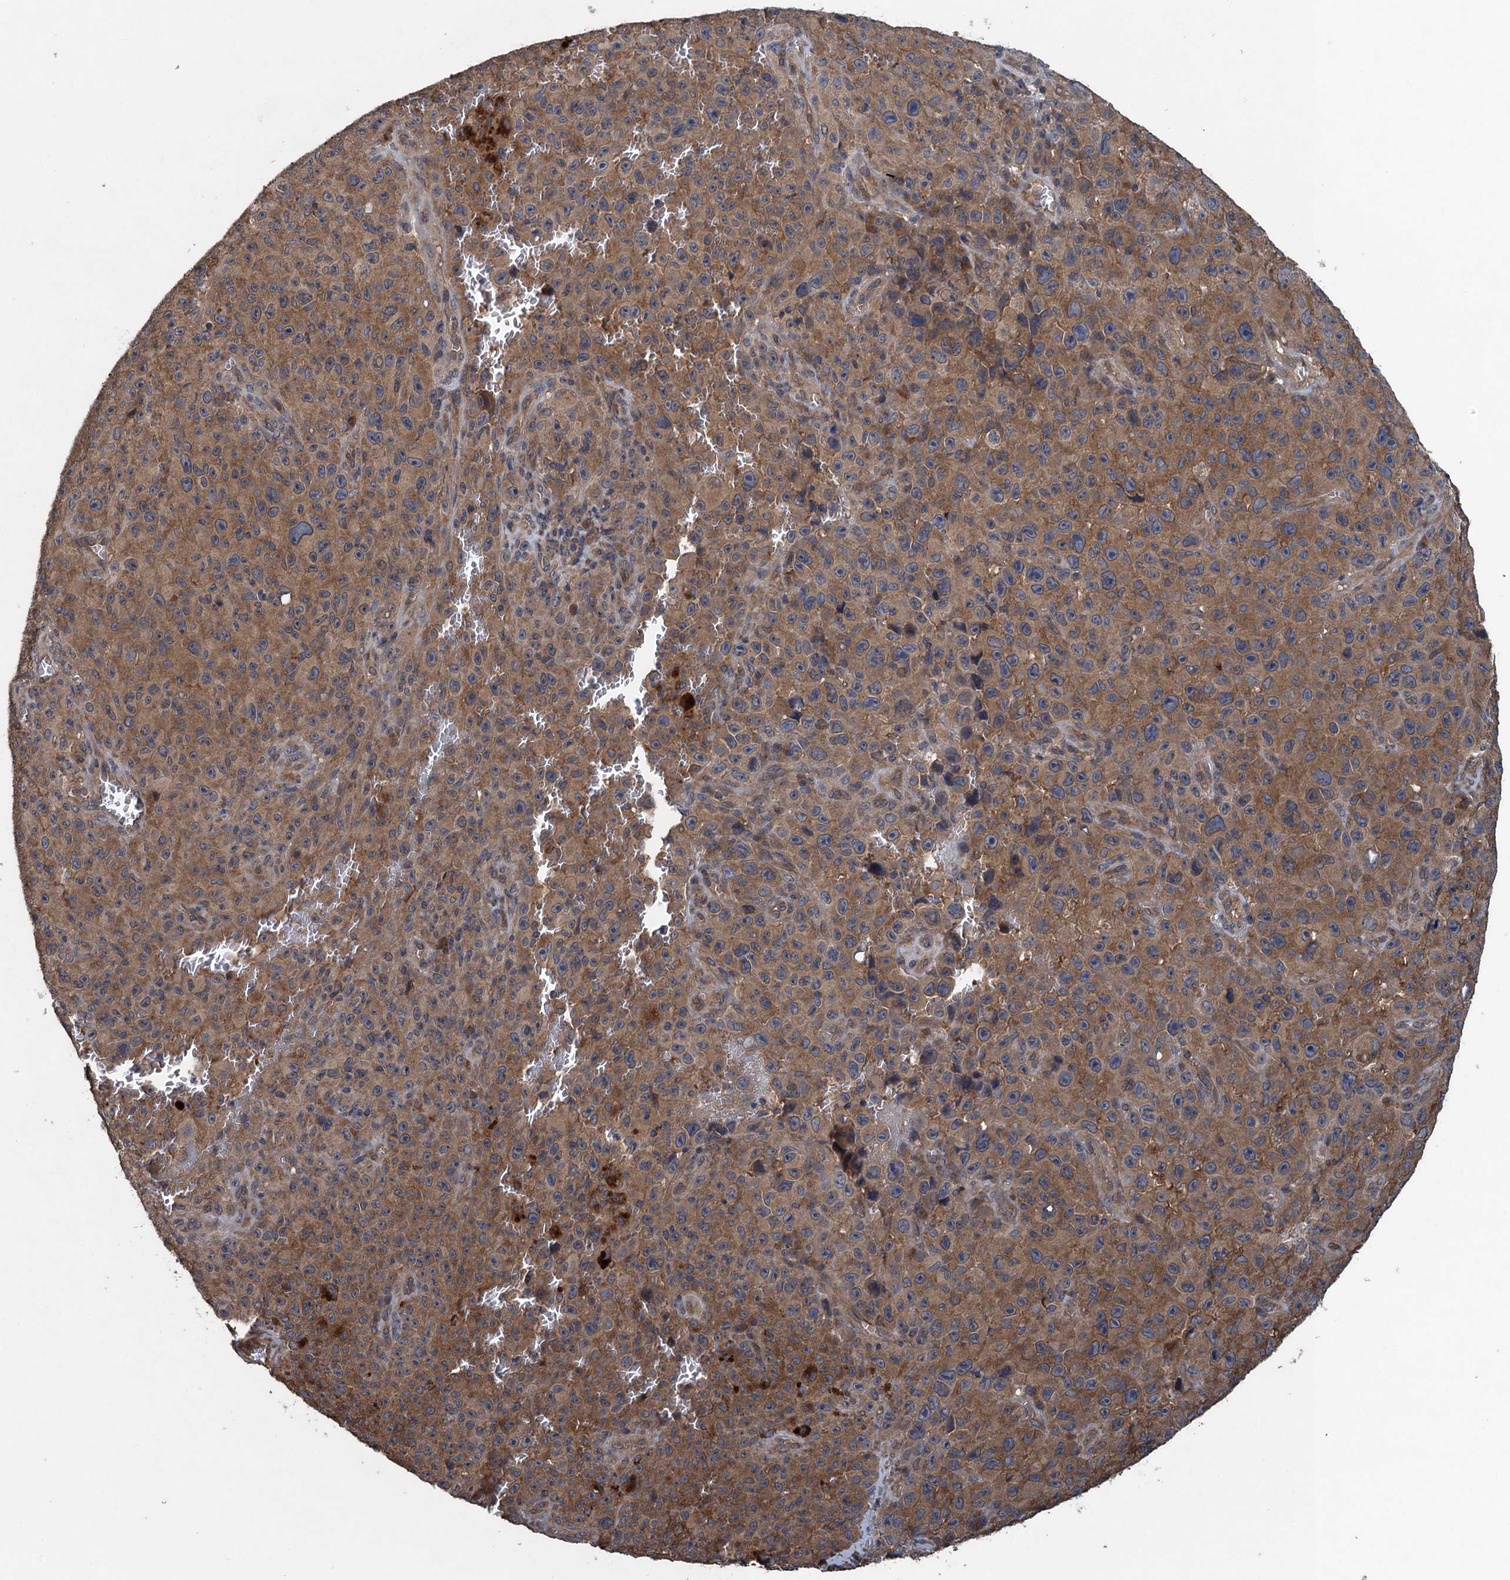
{"staining": {"intensity": "moderate", "quantity": ">75%", "location": "cytoplasmic/membranous"}, "tissue": "melanoma", "cell_type": "Tumor cells", "image_type": "cancer", "snomed": [{"axis": "morphology", "description": "Malignant melanoma, NOS"}, {"axis": "topography", "description": "Skin"}], "caption": "Immunohistochemistry (IHC) of malignant melanoma reveals medium levels of moderate cytoplasmic/membranous staining in about >75% of tumor cells.", "gene": "CNTN5", "patient": {"sex": "female", "age": 82}}